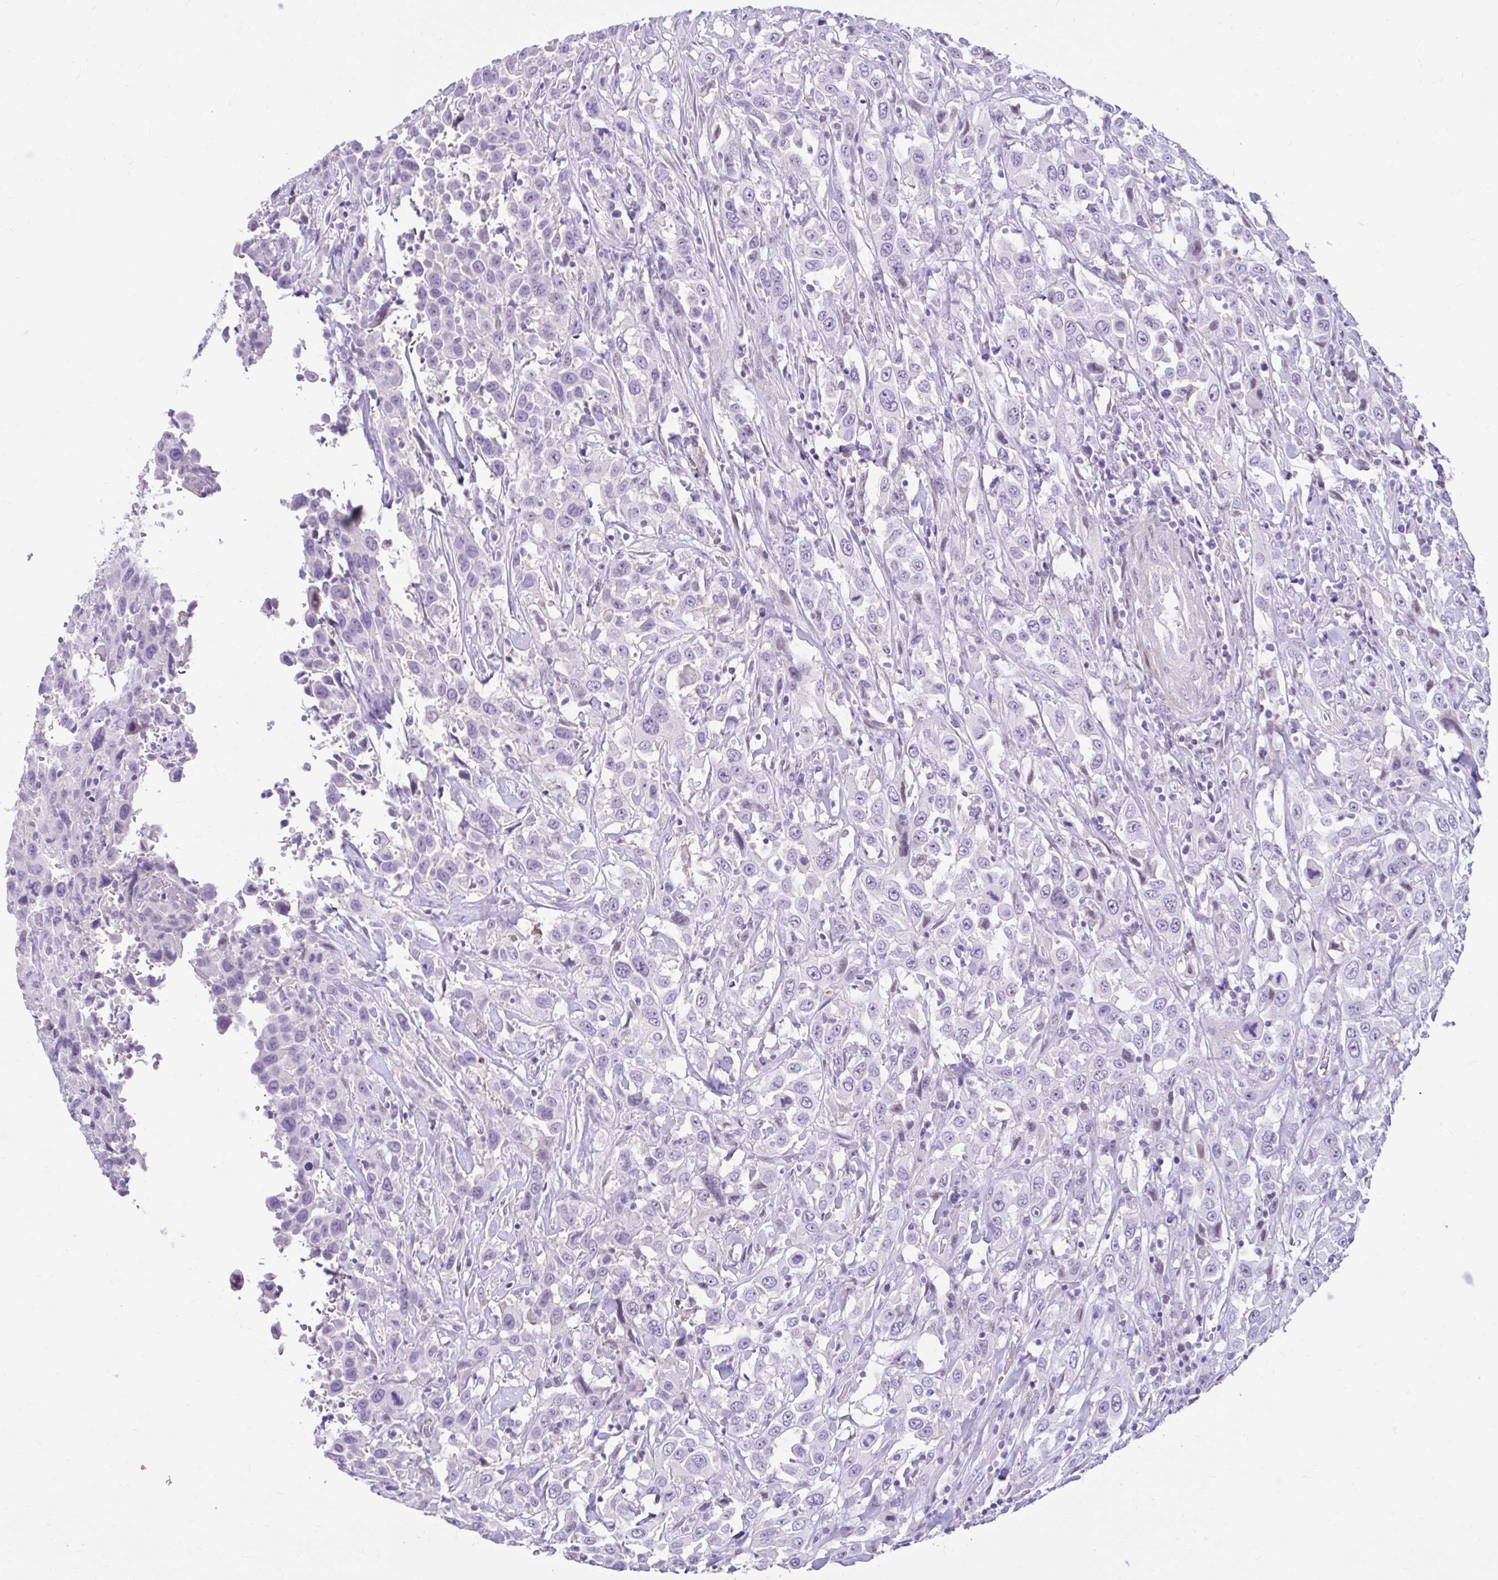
{"staining": {"intensity": "negative", "quantity": "none", "location": "none"}, "tissue": "urothelial cancer", "cell_type": "Tumor cells", "image_type": "cancer", "snomed": [{"axis": "morphology", "description": "Urothelial carcinoma, High grade"}, {"axis": "topography", "description": "Urinary bladder"}], "caption": "IHC of human urothelial cancer reveals no positivity in tumor cells. (DAB immunohistochemistry, high magnification).", "gene": "NHLH2", "patient": {"sex": "male", "age": 61}}